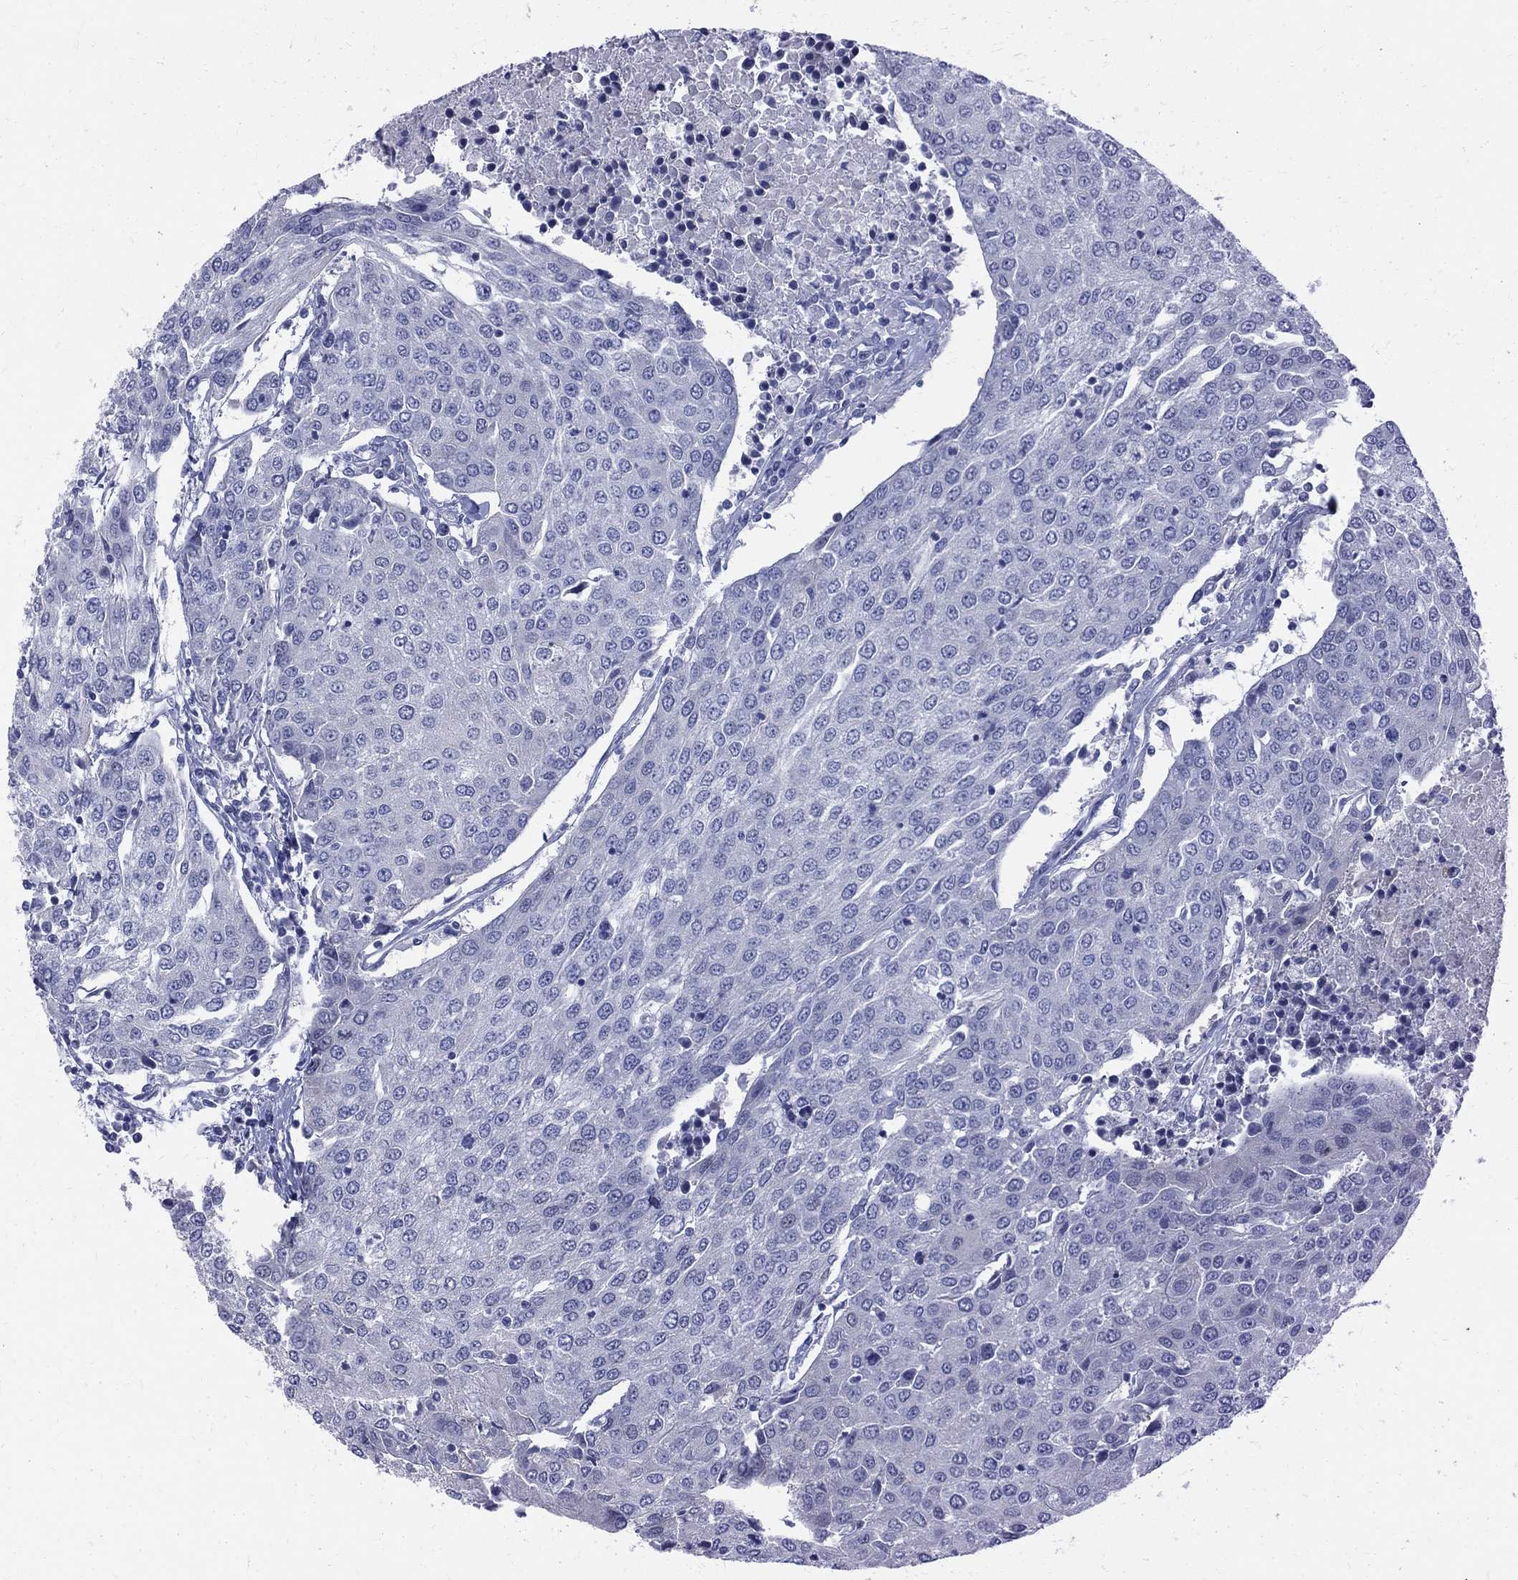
{"staining": {"intensity": "negative", "quantity": "none", "location": "none"}, "tissue": "urothelial cancer", "cell_type": "Tumor cells", "image_type": "cancer", "snomed": [{"axis": "morphology", "description": "Urothelial carcinoma, High grade"}, {"axis": "topography", "description": "Urinary bladder"}], "caption": "DAB immunohistochemical staining of urothelial cancer exhibits no significant expression in tumor cells. (DAB (3,3'-diaminobenzidine) immunohistochemistry (IHC) visualized using brightfield microscopy, high magnification).", "gene": "MAGEB6", "patient": {"sex": "female", "age": 85}}